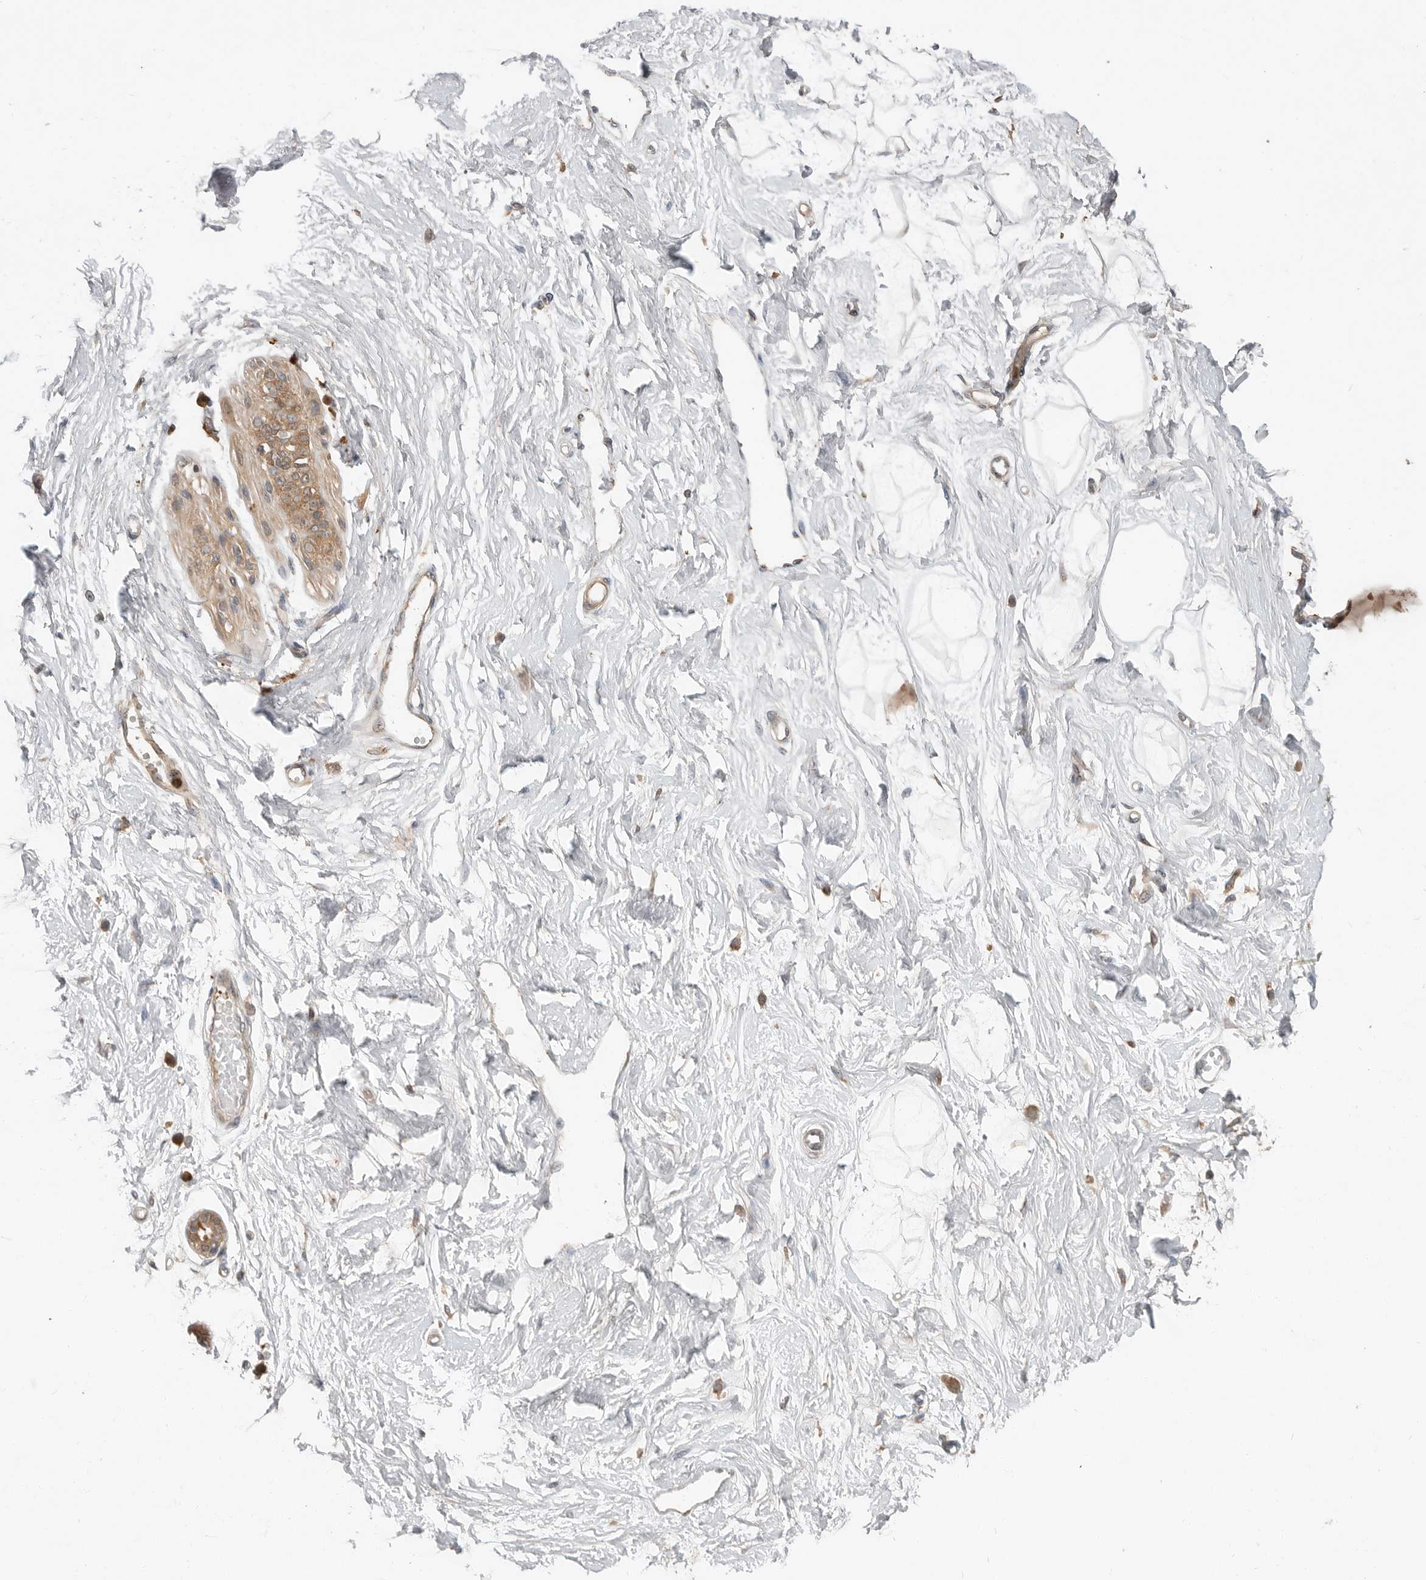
{"staining": {"intensity": "negative", "quantity": "none", "location": "none"}, "tissue": "breast", "cell_type": "Adipocytes", "image_type": "normal", "snomed": [{"axis": "morphology", "description": "Normal tissue, NOS"}, {"axis": "topography", "description": "Breast"}], "caption": "Breast stained for a protein using immunohistochemistry (IHC) displays no staining adipocytes.", "gene": "OSBPL9", "patient": {"sex": "female", "age": 45}}